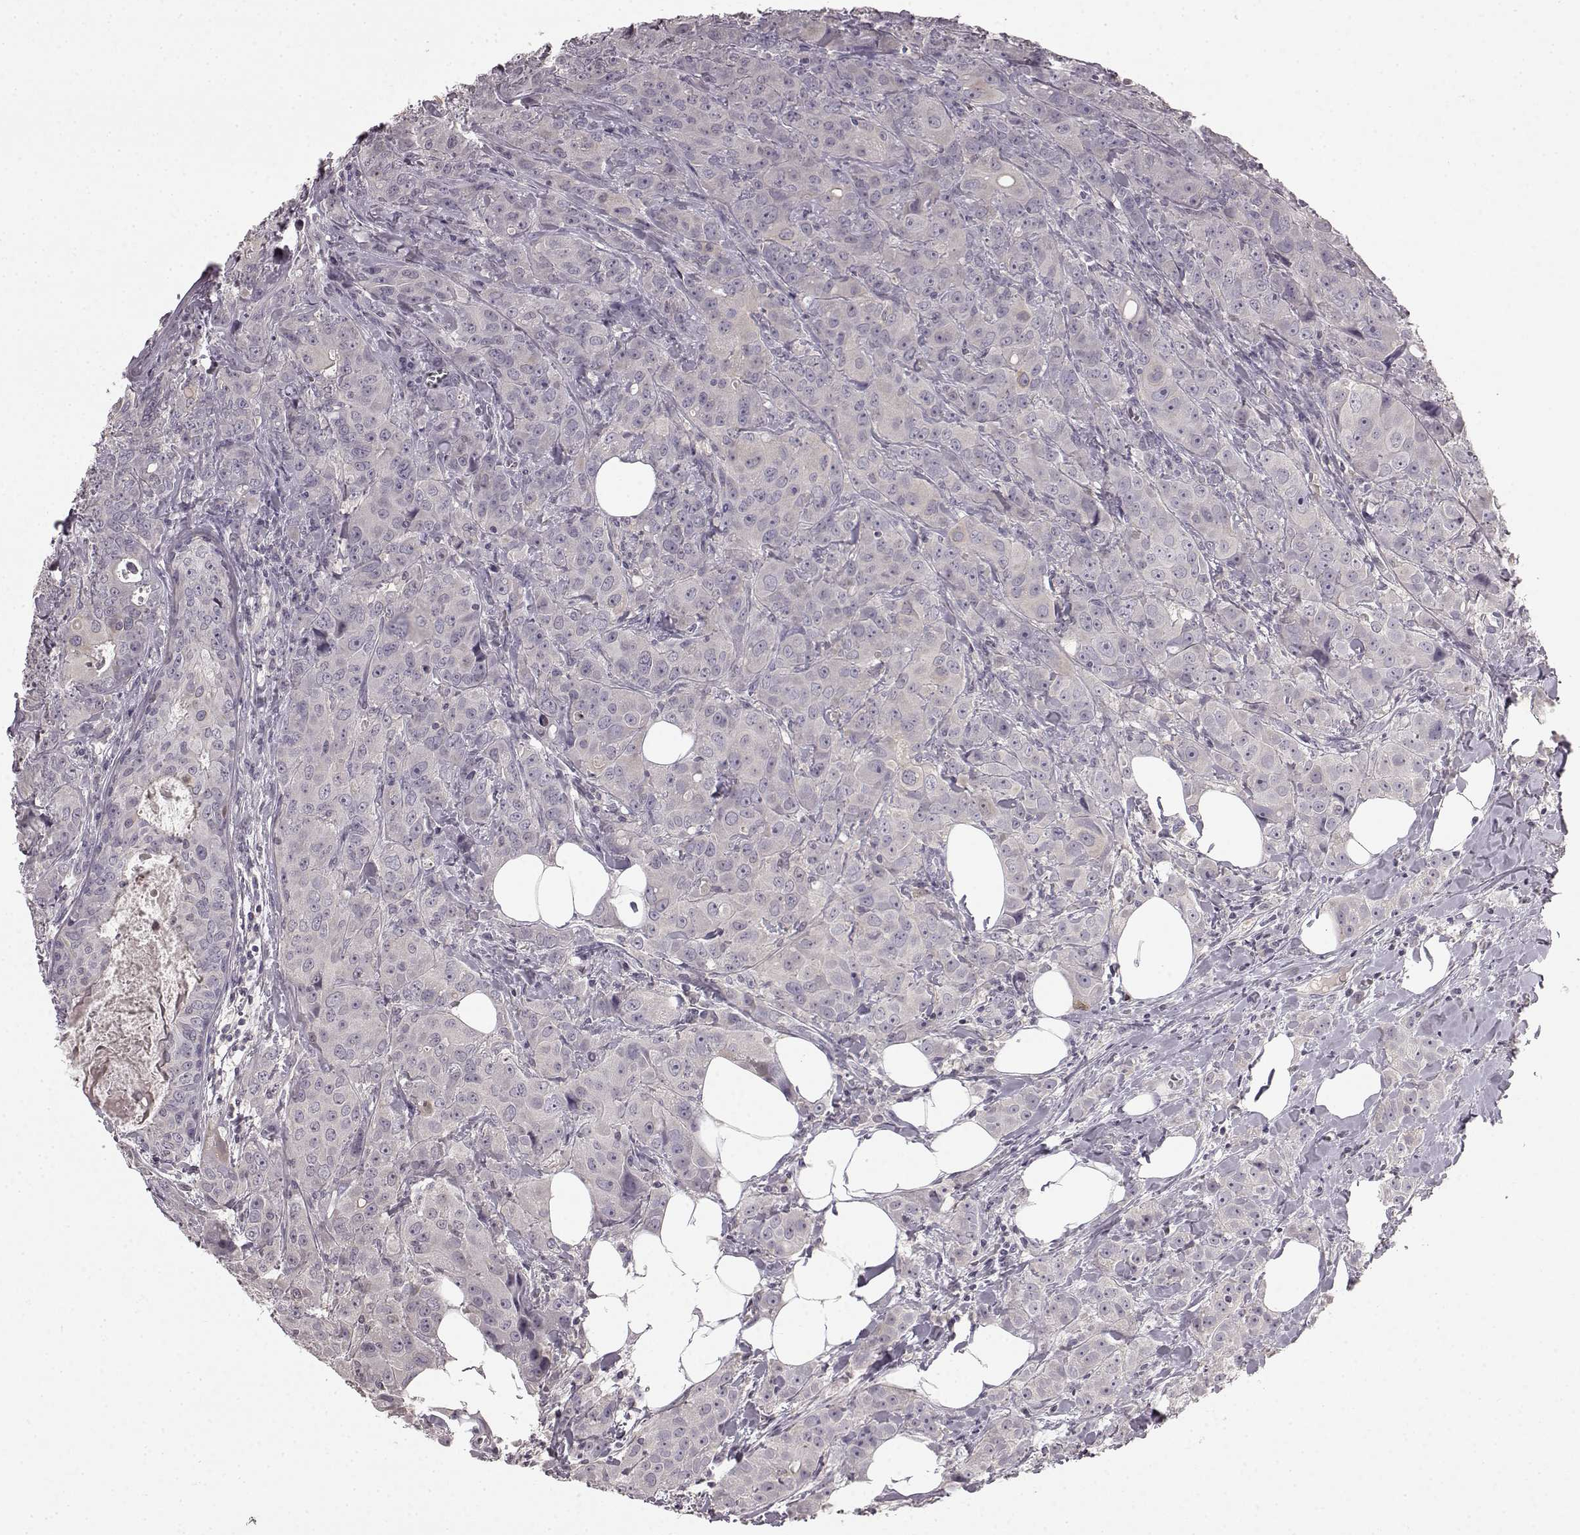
{"staining": {"intensity": "negative", "quantity": "none", "location": "none"}, "tissue": "breast cancer", "cell_type": "Tumor cells", "image_type": "cancer", "snomed": [{"axis": "morphology", "description": "Duct carcinoma"}, {"axis": "topography", "description": "Breast"}], "caption": "Tumor cells are negative for protein expression in human breast cancer. Brightfield microscopy of immunohistochemistry (IHC) stained with DAB (3,3'-diaminobenzidine) (brown) and hematoxylin (blue), captured at high magnification.", "gene": "KRT85", "patient": {"sex": "female", "age": 43}}